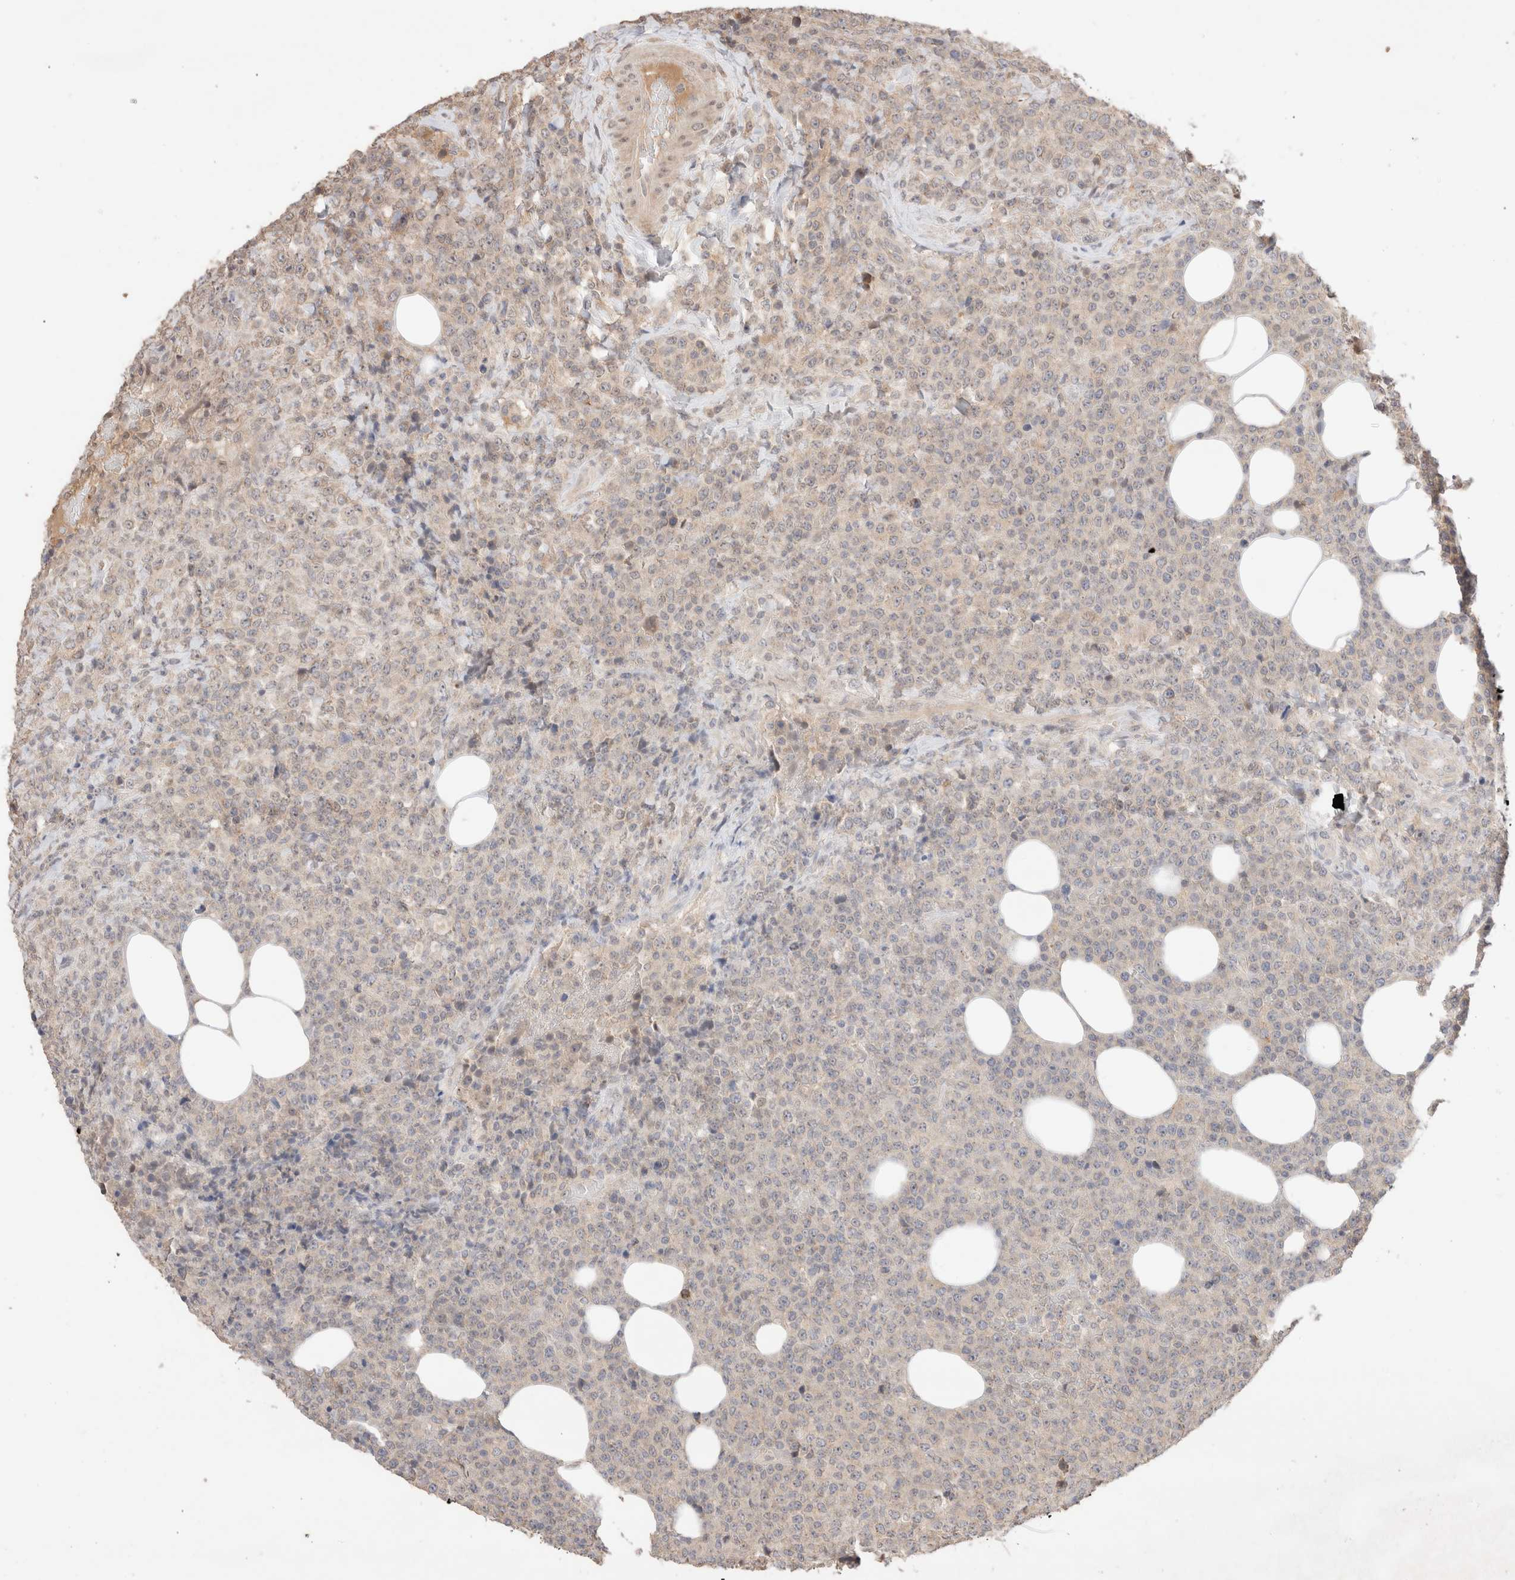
{"staining": {"intensity": "weak", "quantity": "25%-75%", "location": "cytoplasmic/membranous"}, "tissue": "lymphoma", "cell_type": "Tumor cells", "image_type": "cancer", "snomed": [{"axis": "morphology", "description": "Malignant lymphoma, non-Hodgkin's type, High grade"}, {"axis": "topography", "description": "Lymph node"}], "caption": "Immunohistochemistry (IHC) staining of high-grade malignant lymphoma, non-Hodgkin's type, which reveals low levels of weak cytoplasmic/membranous expression in approximately 25%-75% of tumor cells indicating weak cytoplasmic/membranous protein staining. The staining was performed using DAB (3,3'-diaminobenzidine) (brown) for protein detection and nuclei were counterstained in hematoxylin (blue).", "gene": "TRIM41", "patient": {"sex": "male", "age": 13}}